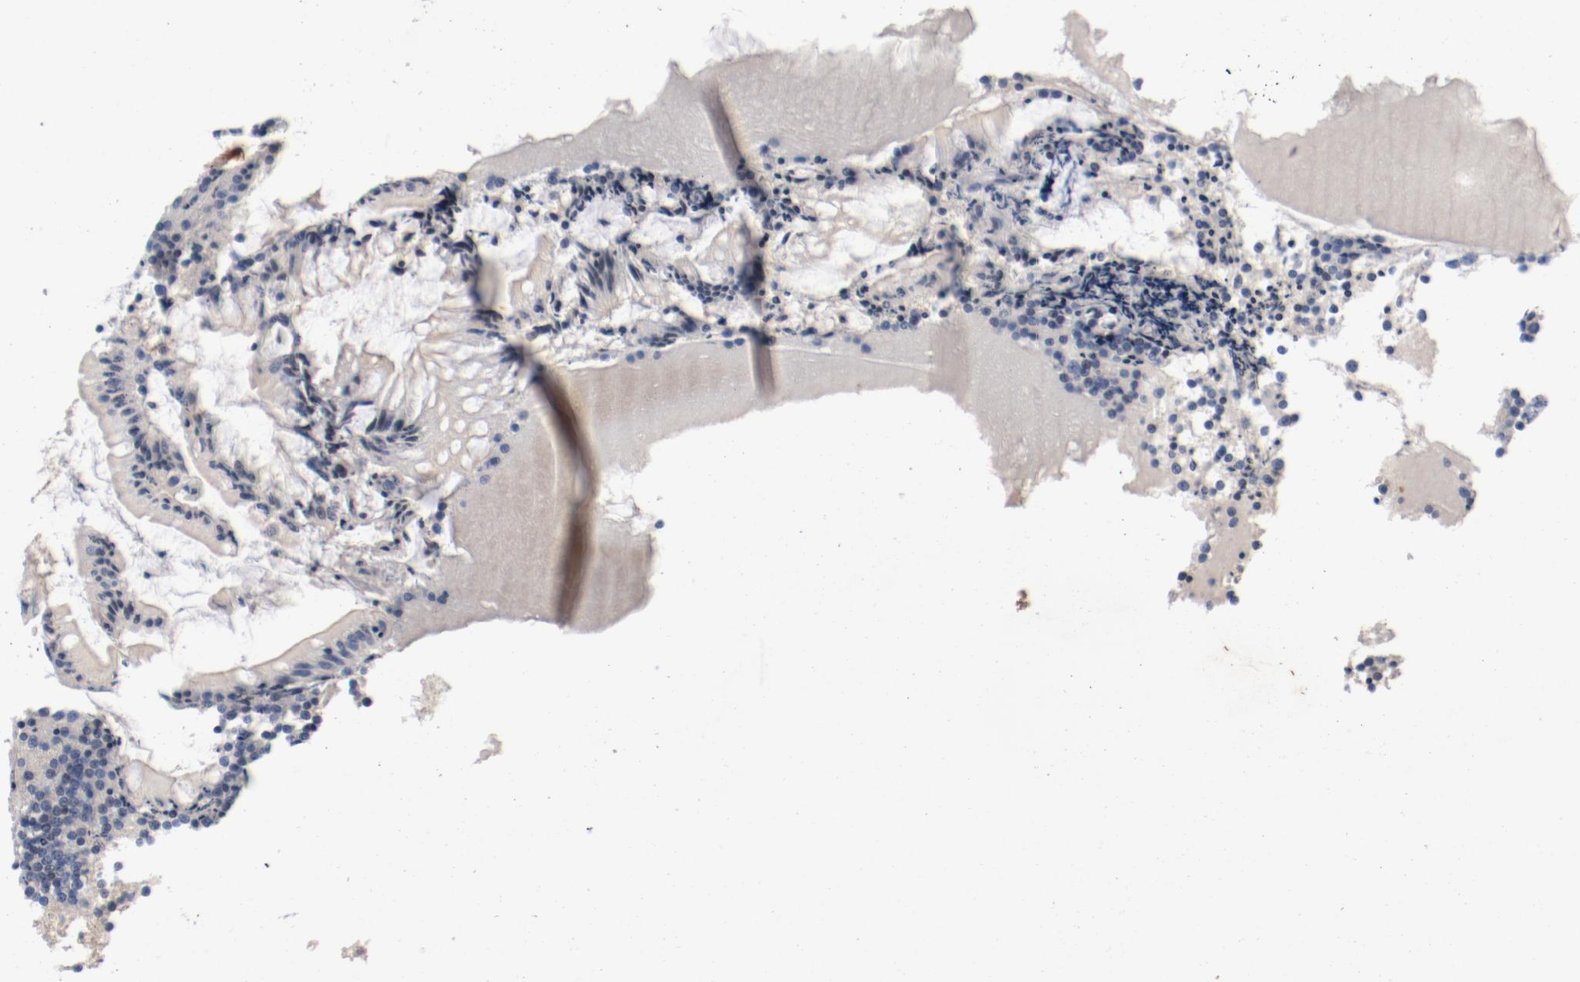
{"staining": {"intensity": "weak", "quantity": "<25%", "location": "cytoplasmic/membranous"}, "tissue": "appendix", "cell_type": "Glandular cells", "image_type": "normal", "snomed": [{"axis": "morphology", "description": "Normal tissue, NOS"}, {"axis": "topography", "description": "Appendix"}], "caption": "Immunohistochemical staining of normal appendix shows no significant staining in glandular cells. (DAB (3,3'-diaminobenzidine) IHC, high magnification).", "gene": "PIM1", "patient": {"sex": "female", "age": 66}}